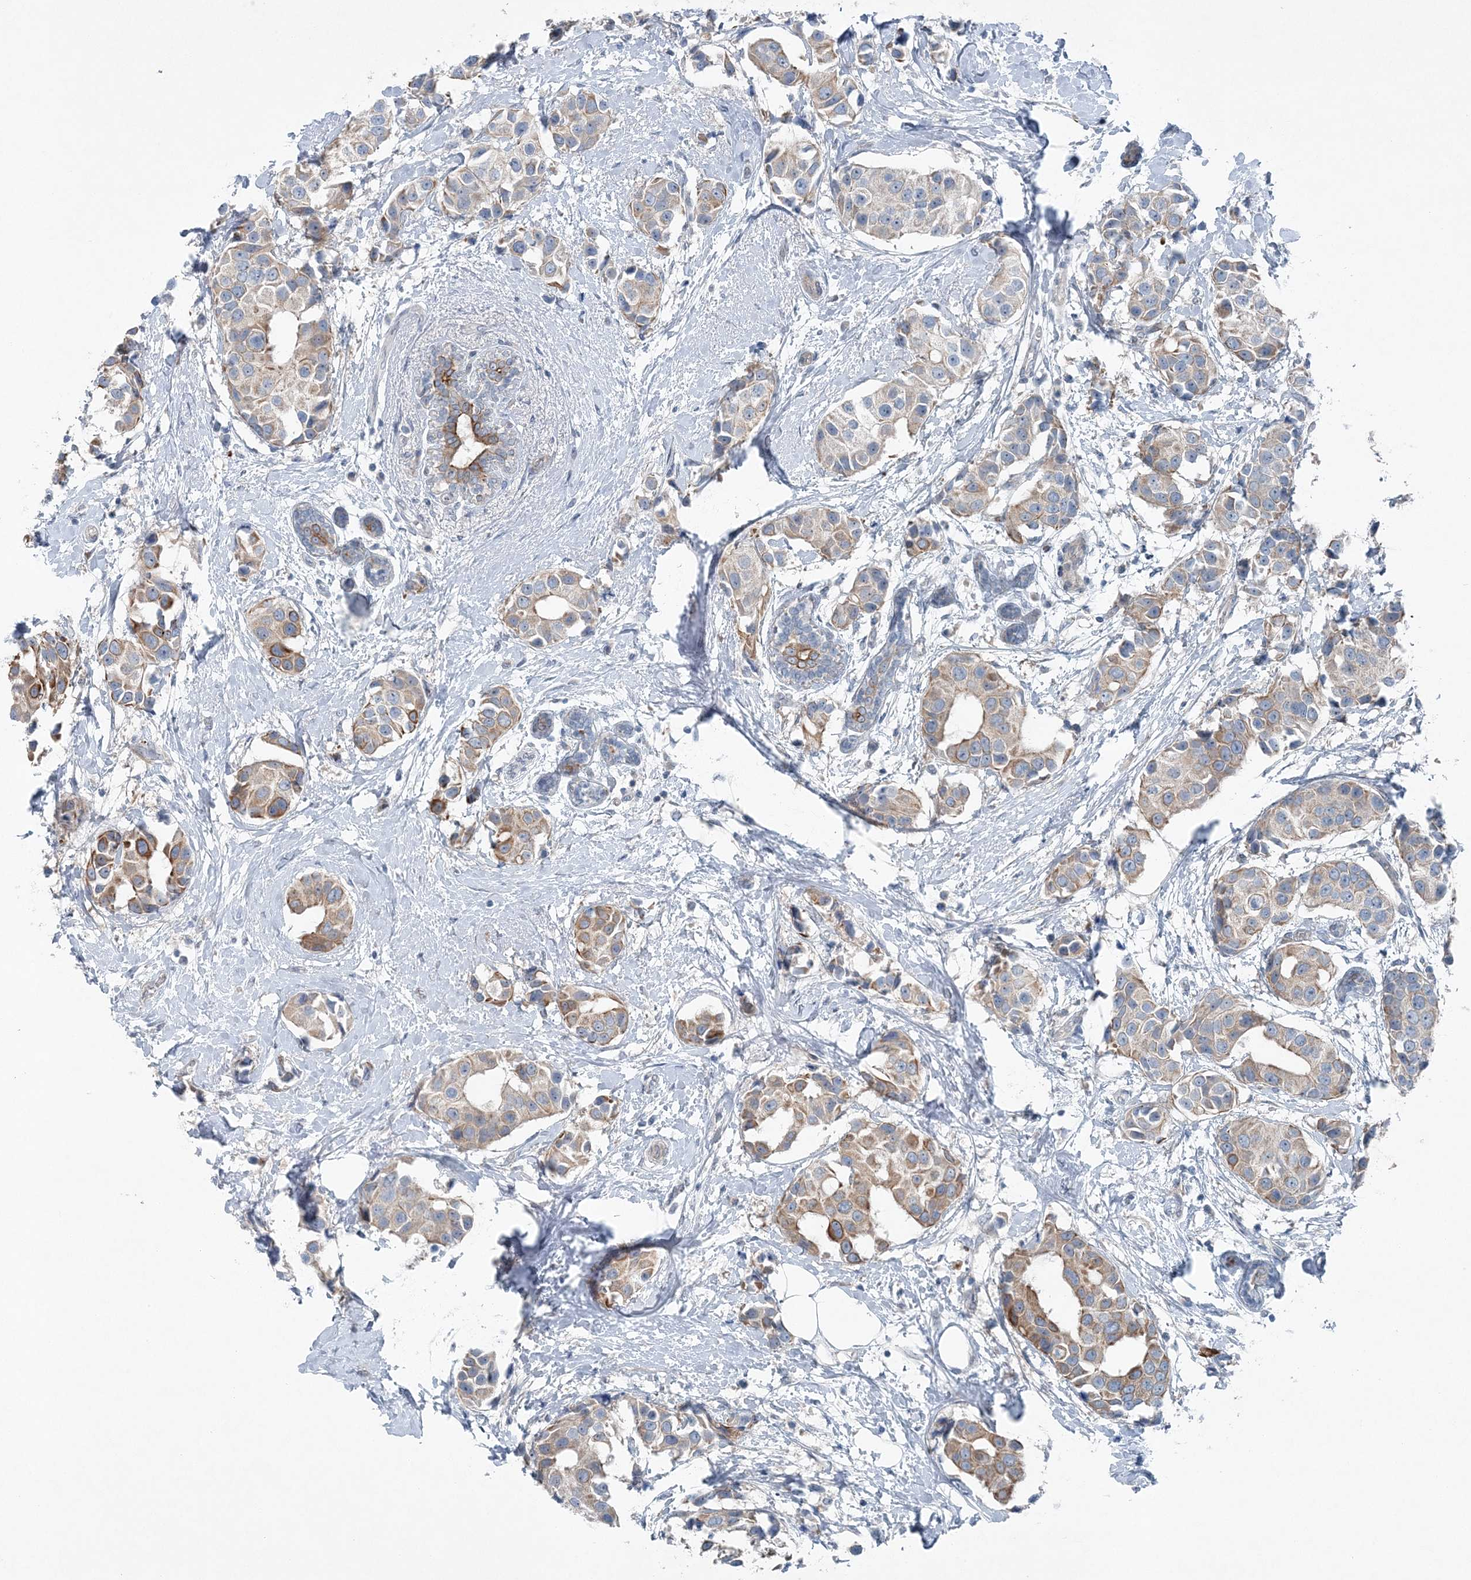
{"staining": {"intensity": "moderate", "quantity": ">75%", "location": "cytoplasmic/membranous"}, "tissue": "breast cancer", "cell_type": "Tumor cells", "image_type": "cancer", "snomed": [{"axis": "morphology", "description": "Normal tissue, NOS"}, {"axis": "morphology", "description": "Duct carcinoma"}, {"axis": "topography", "description": "Breast"}], "caption": "A high-resolution micrograph shows immunohistochemistry (IHC) staining of breast intraductal carcinoma, which shows moderate cytoplasmic/membranous positivity in approximately >75% of tumor cells. The staining was performed using DAB to visualize the protein expression in brown, while the nuclei were stained in blue with hematoxylin (Magnification: 20x).", "gene": "KIAA1586", "patient": {"sex": "female", "age": 39}}